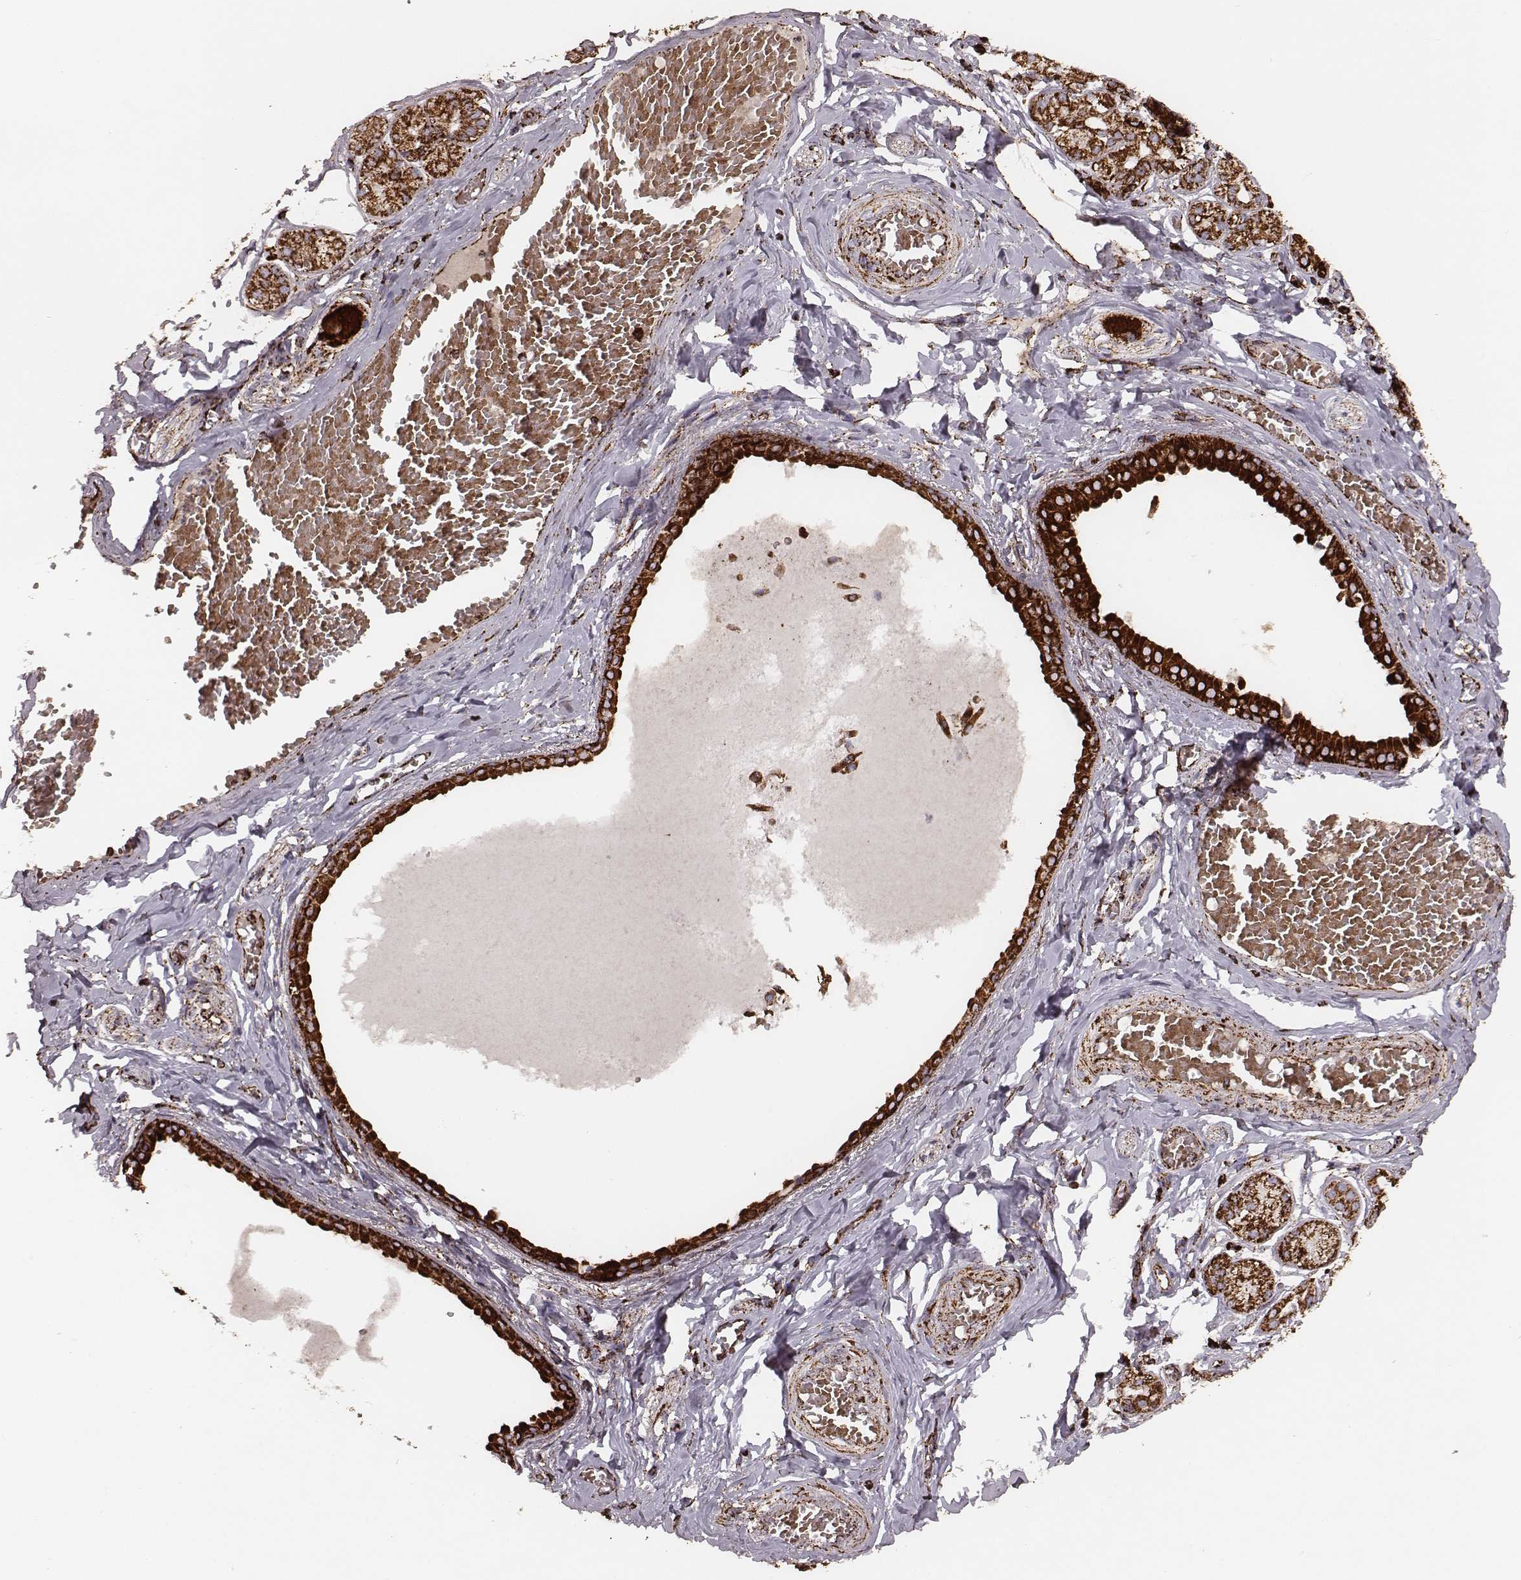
{"staining": {"intensity": "strong", "quantity": ">75%", "location": "cytoplasmic/membranous"}, "tissue": "salivary gland", "cell_type": "Glandular cells", "image_type": "normal", "snomed": [{"axis": "morphology", "description": "Normal tissue, NOS"}, {"axis": "topography", "description": "Salivary gland"}, {"axis": "topography", "description": "Peripheral nerve tissue"}], "caption": "A brown stain labels strong cytoplasmic/membranous expression of a protein in glandular cells of benign human salivary gland. (brown staining indicates protein expression, while blue staining denotes nuclei).", "gene": "TUFM", "patient": {"sex": "male", "age": 71}}